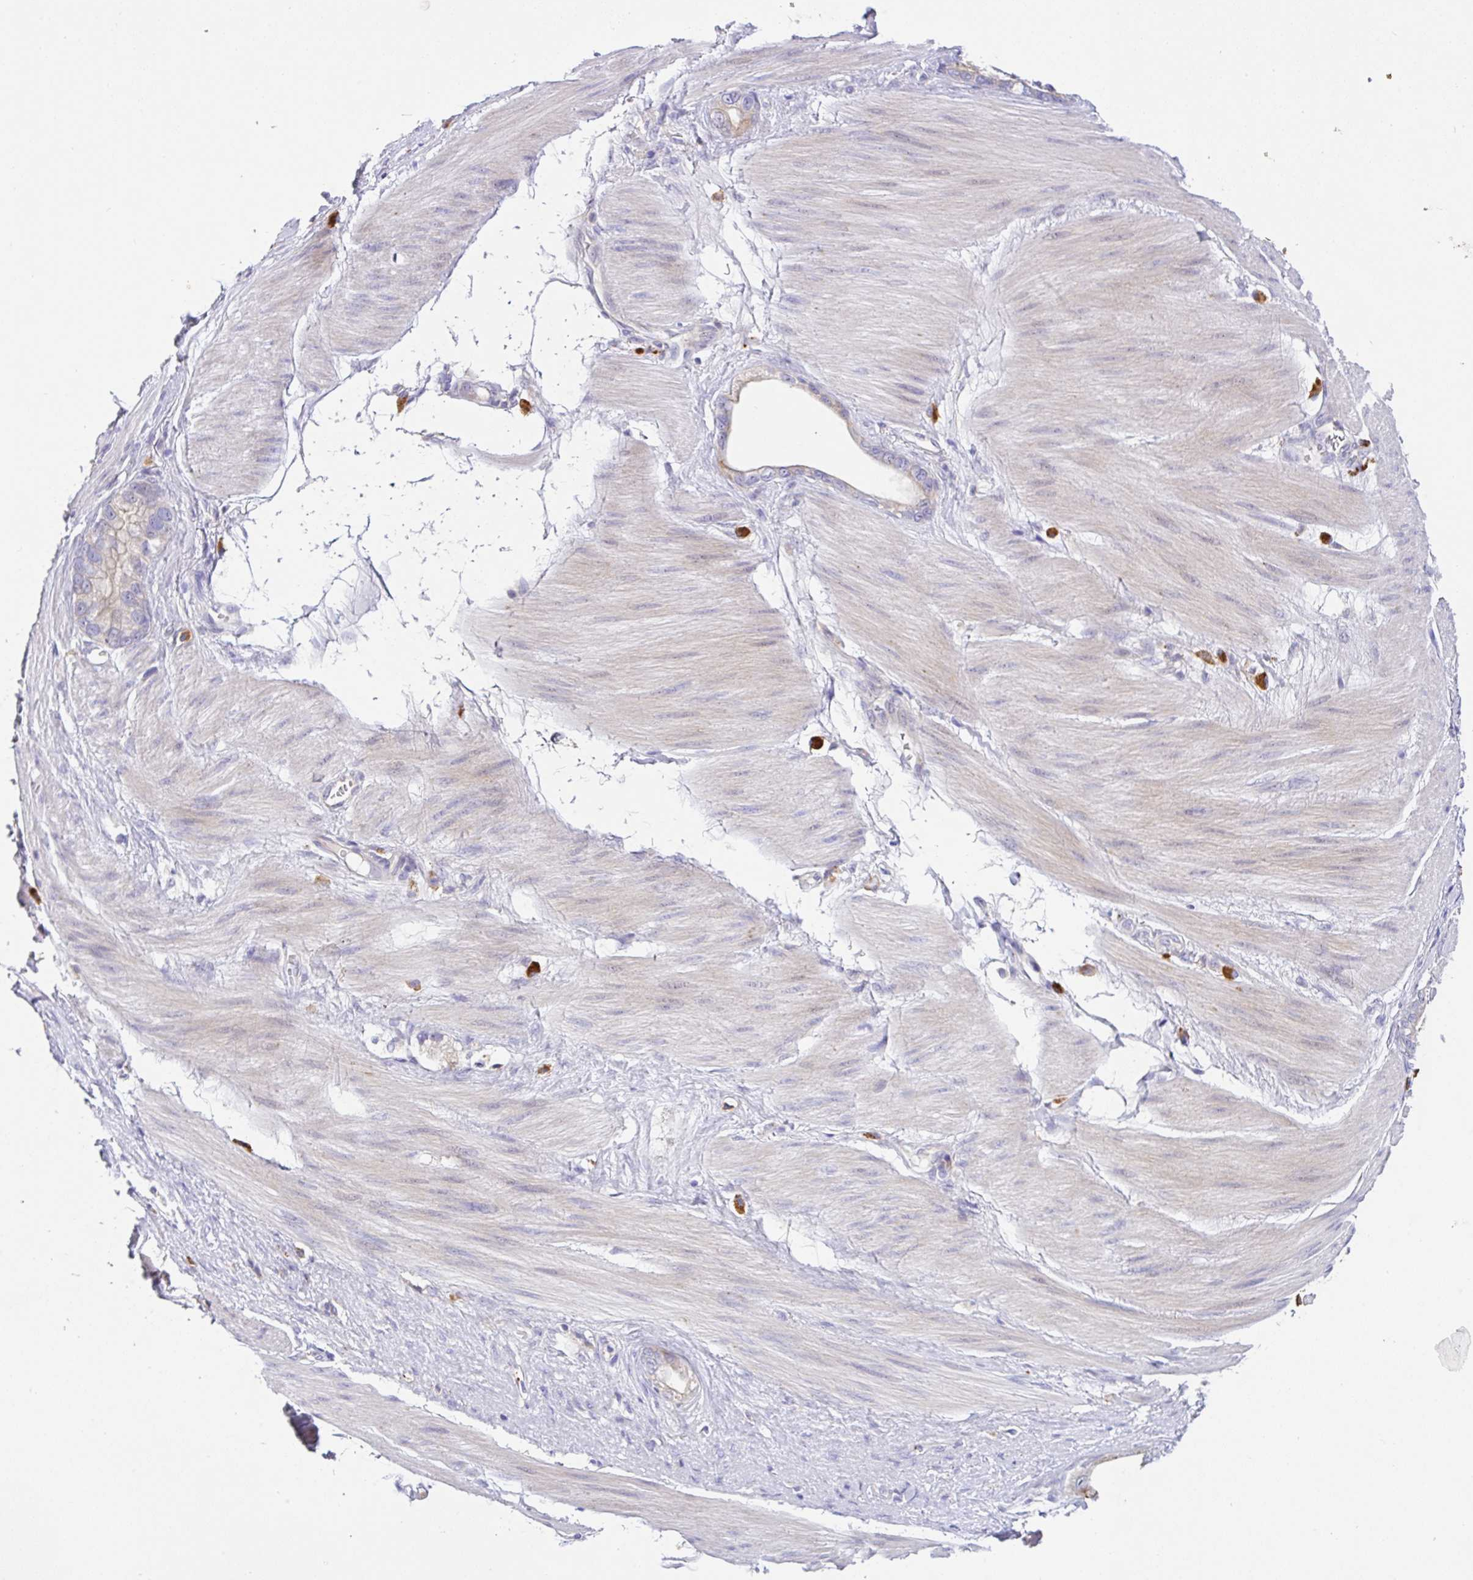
{"staining": {"intensity": "weak", "quantity": "25%-75%", "location": "cytoplasmic/membranous"}, "tissue": "stomach cancer", "cell_type": "Tumor cells", "image_type": "cancer", "snomed": [{"axis": "morphology", "description": "Adenocarcinoma, NOS"}, {"axis": "topography", "description": "Stomach"}], "caption": "Weak cytoplasmic/membranous expression for a protein is identified in about 25%-75% of tumor cells of stomach adenocarcinoma using immunohistochemistry.", "gene": "EPN3", "patient": {"sex": "male", "age": 55}}